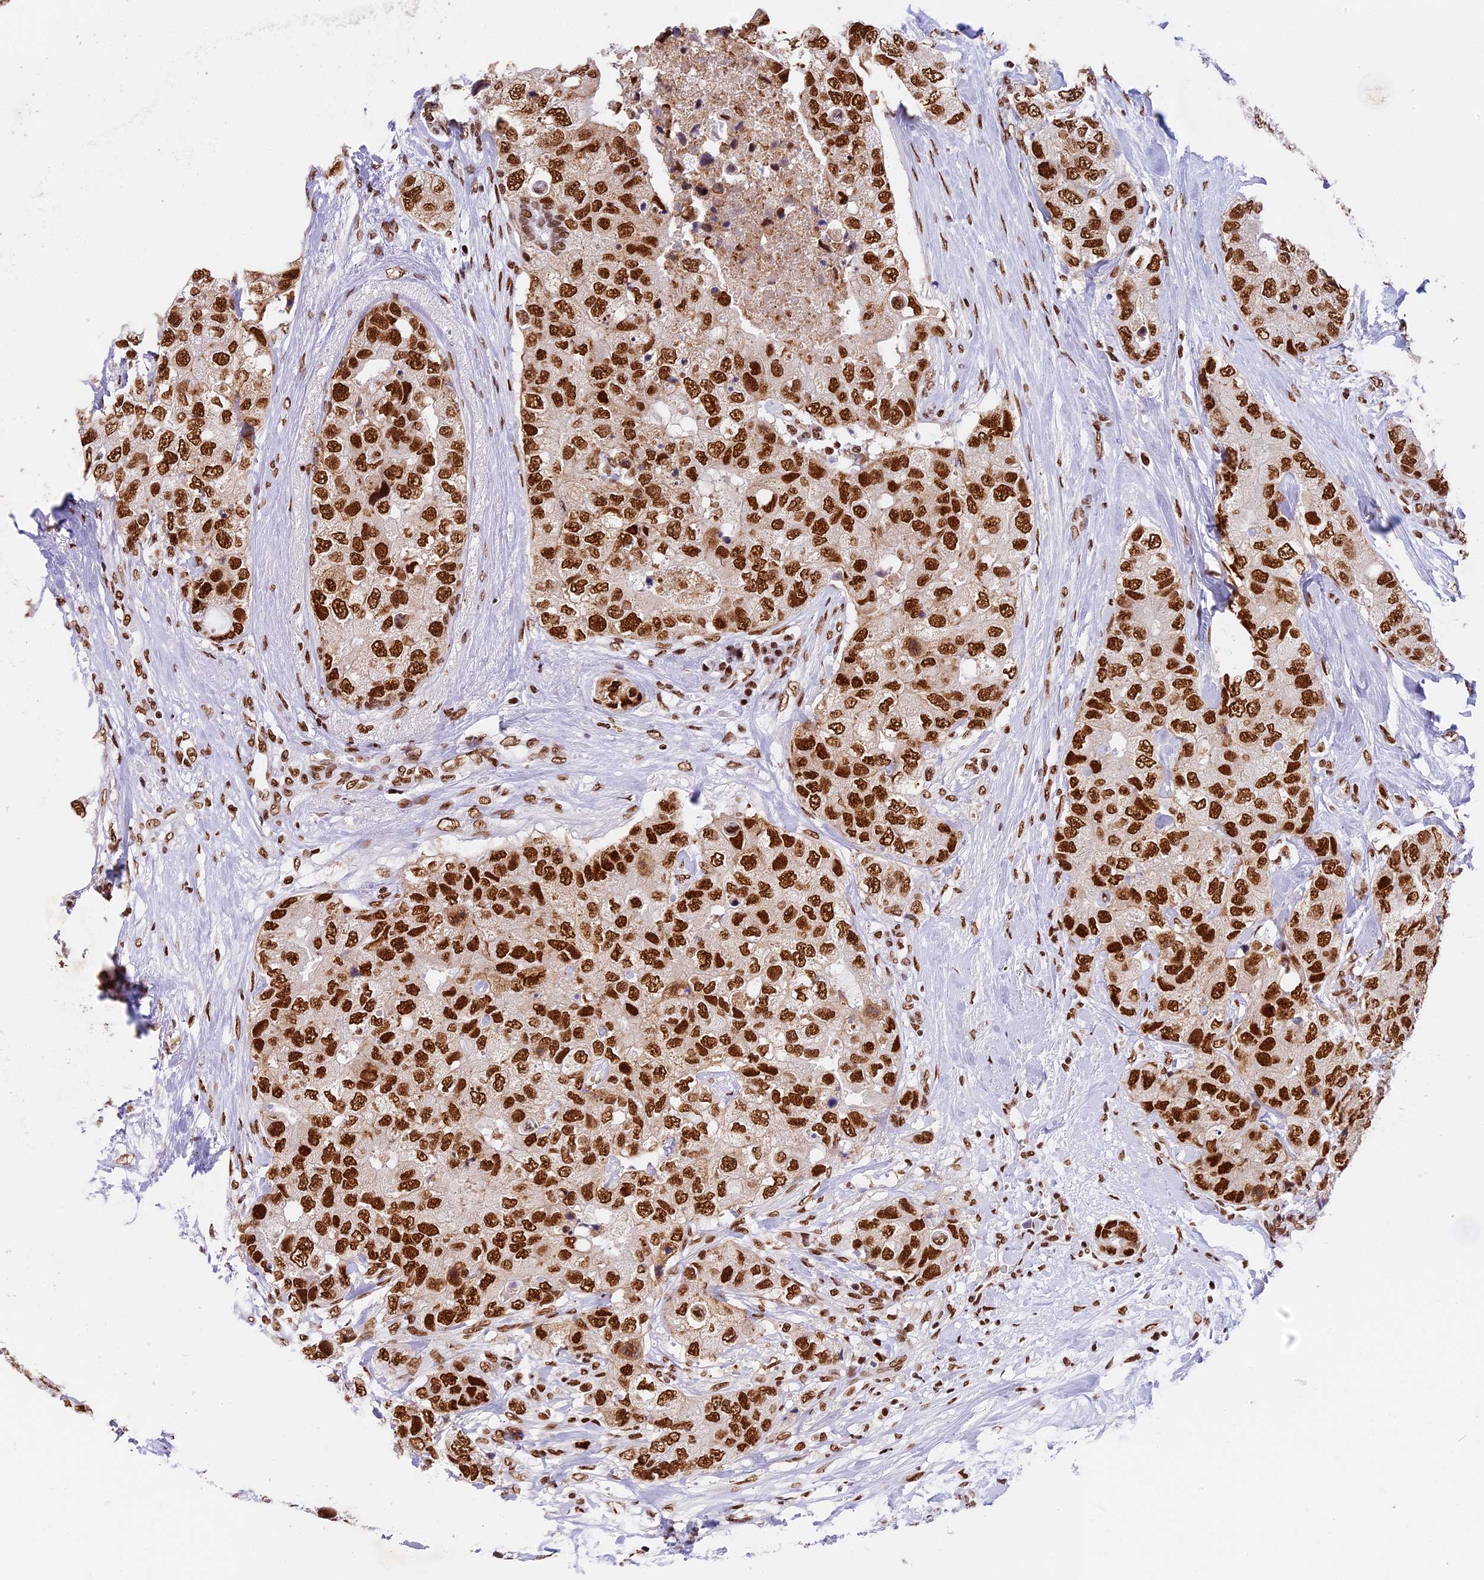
{"staining": {"intensity": "strong", "quantity": ">75%", "location": "nuclear"}, "tissue": "breast cancer", "cell_type": "Tumor cells", "image_type": "cancer", "snomed": [{"axis": "morphology", "description": "Duct carcinoma"}, {"axis": "topography", "description": "Breast"}], "caption": "Human breast cancer (invasive ductal carcinoma) stained with a protein marker shows strong staining in tumor cells.", "gene": "SBNO1", "patient": {"sex": "female", "age": 62}}